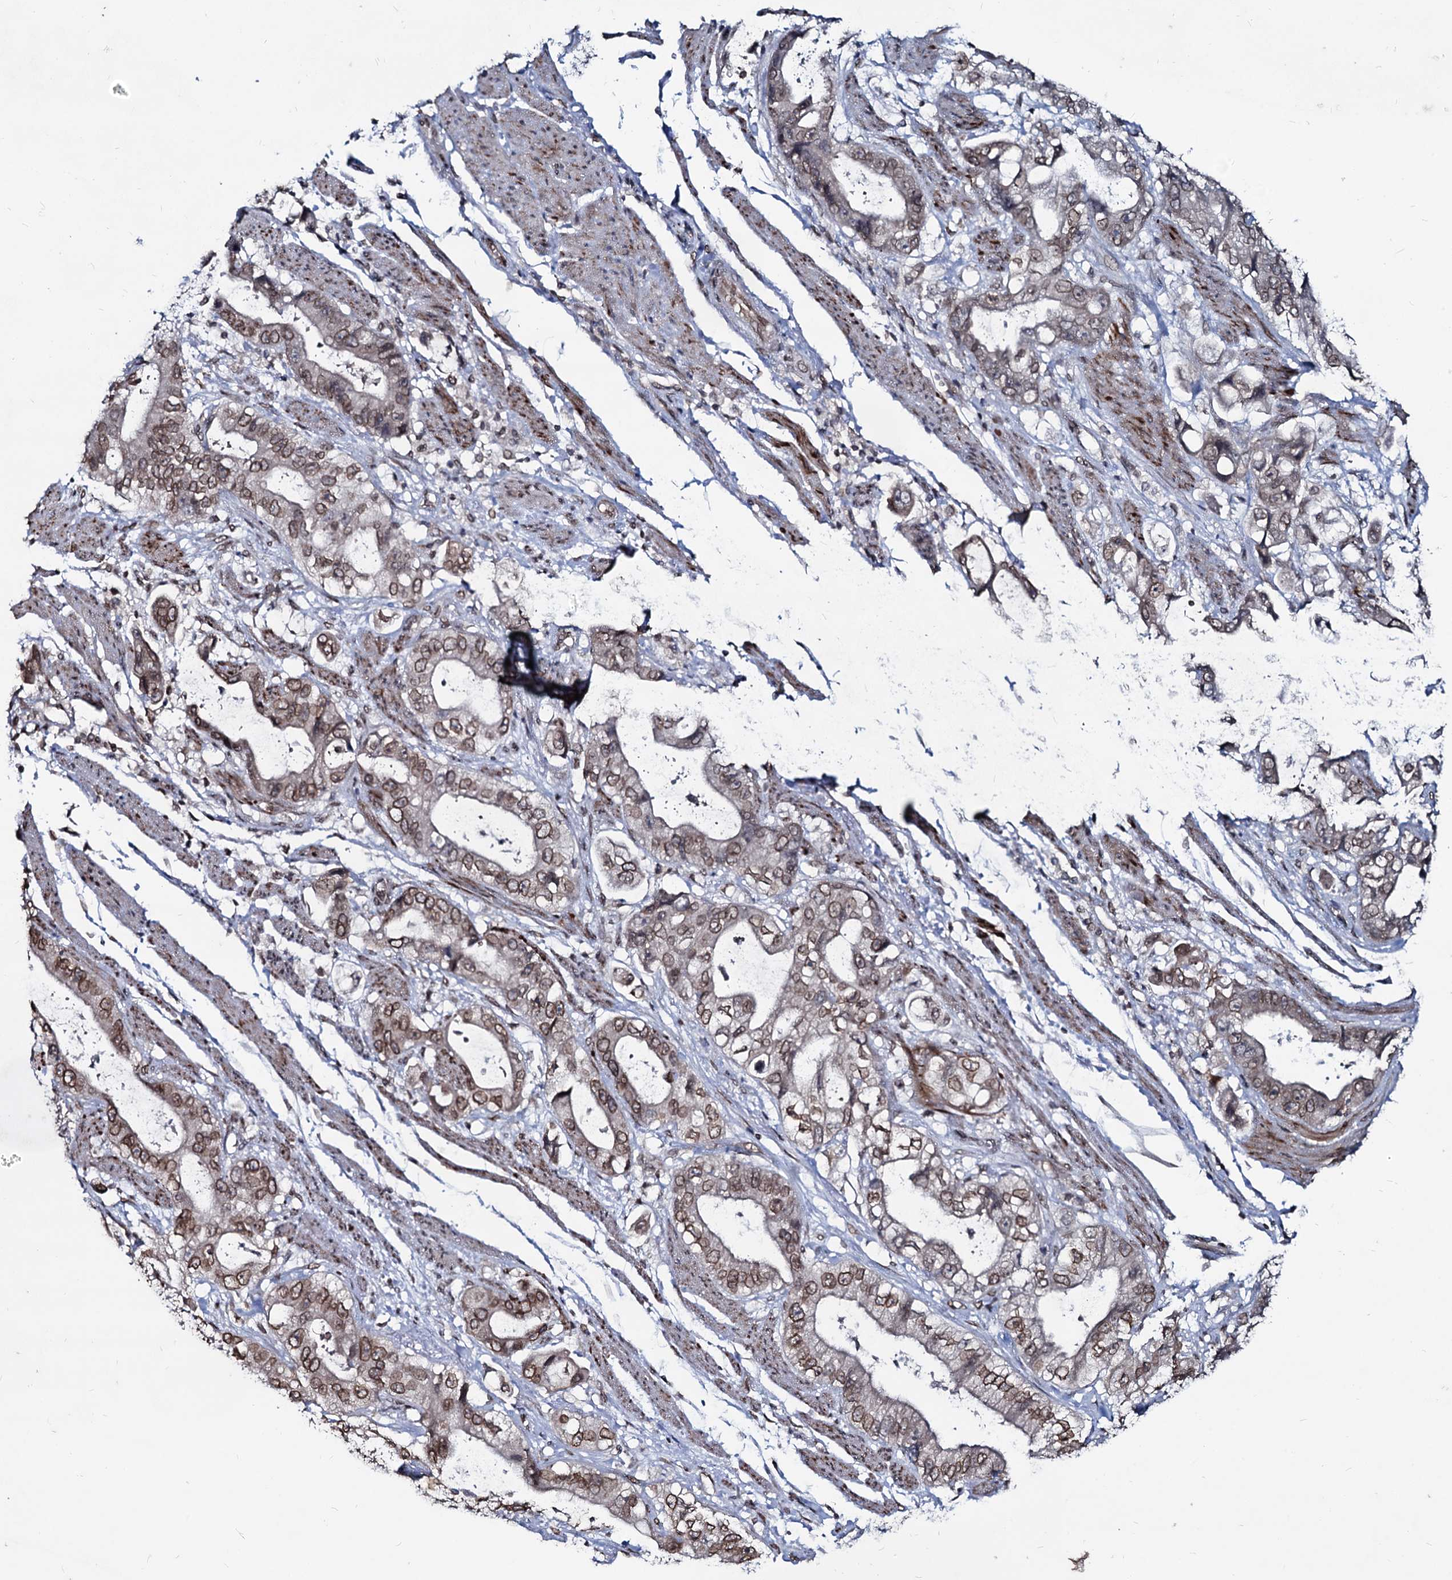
{"staining": {"intensity": "moderate", "quantity": "25%-75%", "location": "cytoplasmic/membranous,nuclear"}, "tissue": "stomach cancer", "cell_type": "Tumor cells", "image_type": "cancer", "snomed": [{"axis": "morphology", "description": "Adenocarcinoma, NOS"}, {"axis": "topography", "description": "Stomach"}], "caption": "A brown stain shows moderate cytoplasmic/membranous and nuclear positivity of a protein in human stomach cancer tumor cells.", "gene": "RNF6", "patient": {"sex": "male", "age": 62}}